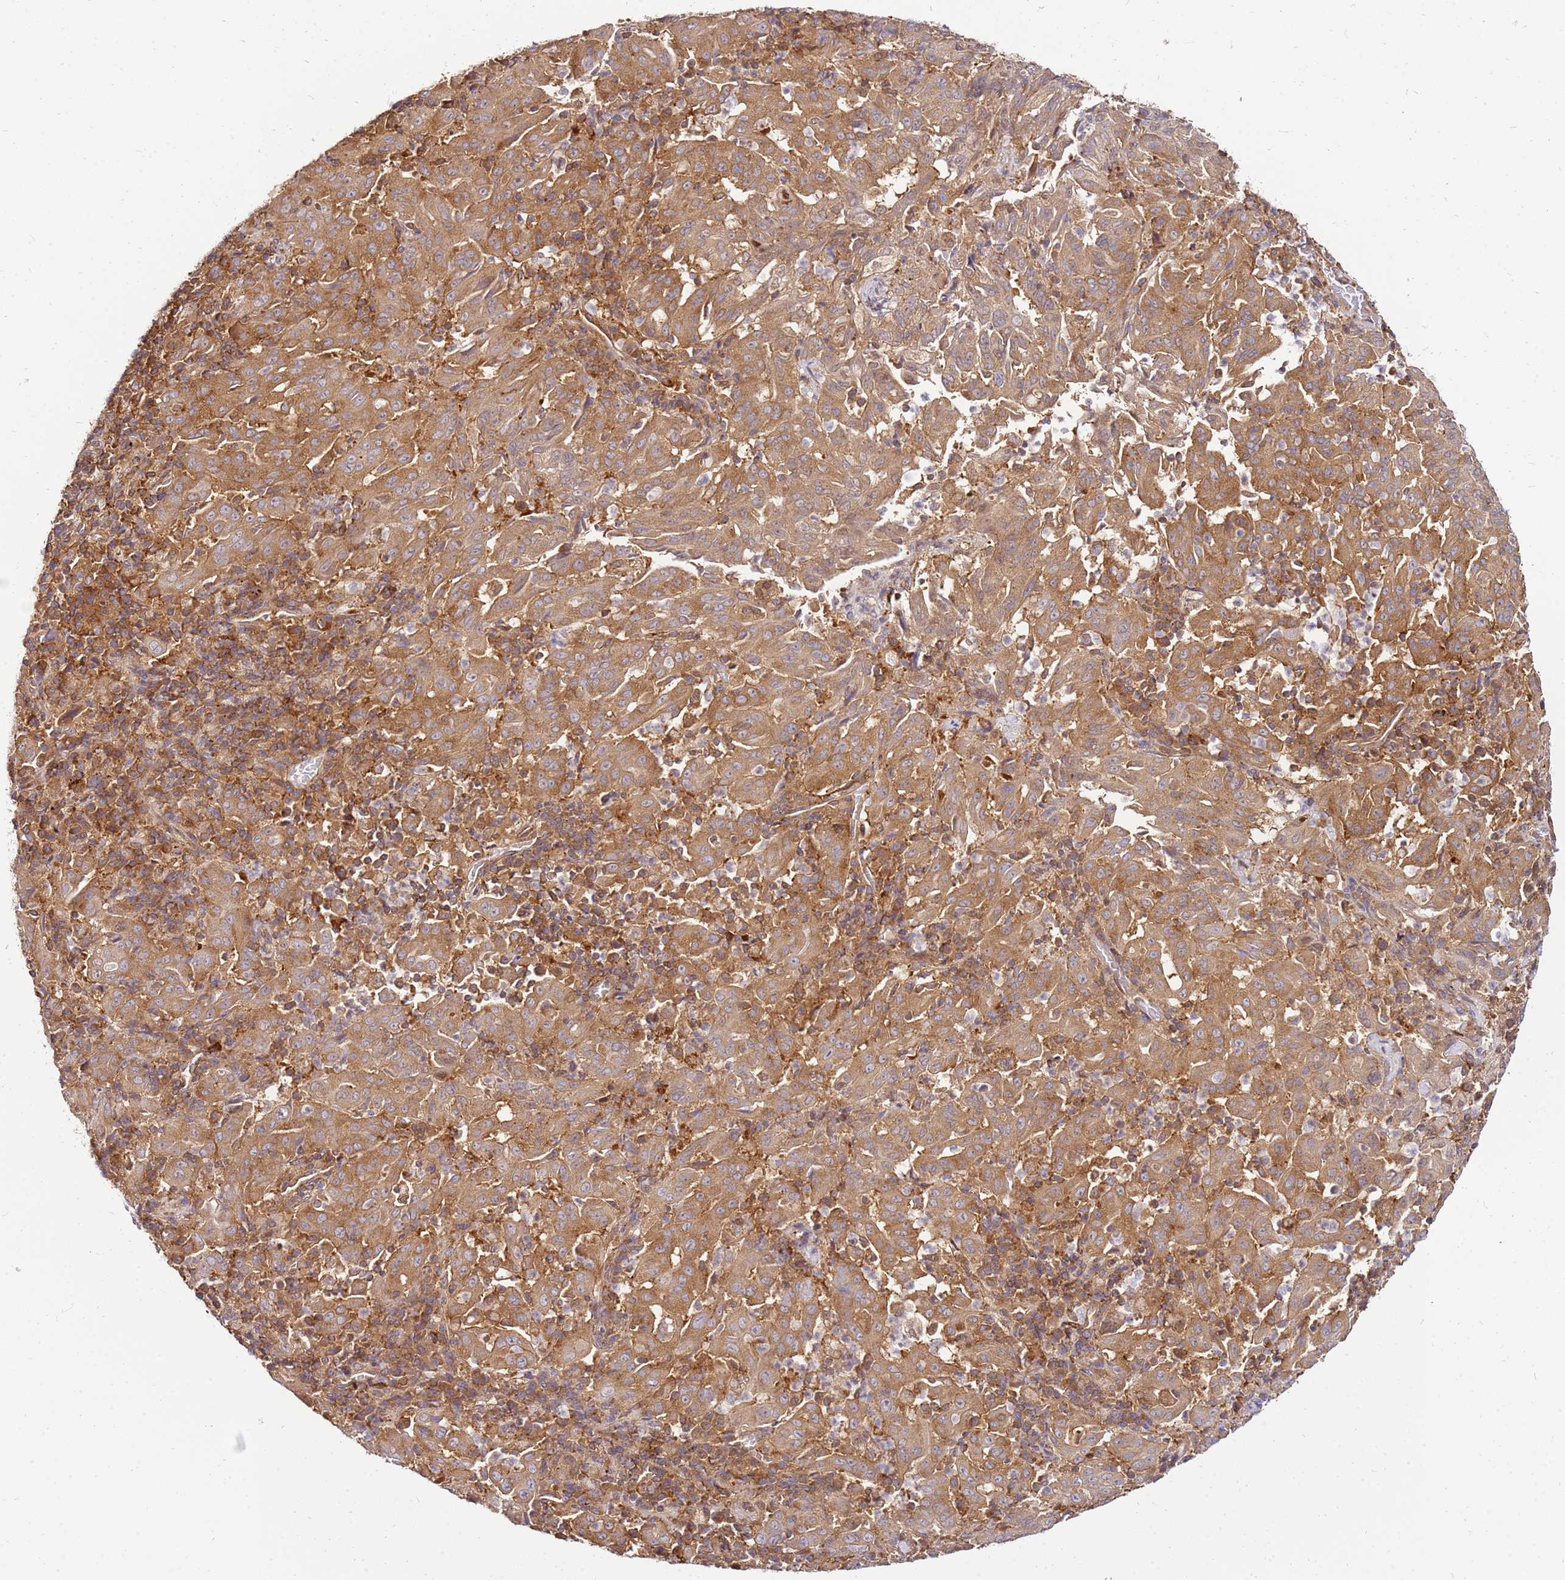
{"staining": {"intensity": "moderate", "quantity": ">75%", "location": "cytoplasmic/membranous"}, "tissue": "pancreatic cancer", "cell_type": "Tumor cells", "image_type": "cancer", "snomed": [{"axis": "morphology", "description": "Adenocarcinoma, NOS"}, {"axis": "topography", "description": "Pancreas"}], "caption": "Immunohistochemistry (IHC) histopathology image of neoplastic tissue: human pancreatic adenocarcinoma stained using IHC exhibits medium levels of moderate protein expression localized specifically in the cytoplasmic/membranous of tumor cells, appearing as a cytoplasmic/membranous brown color.", "gene": "PIH1D1", "patient": {"sex": "male", "age": 63}}